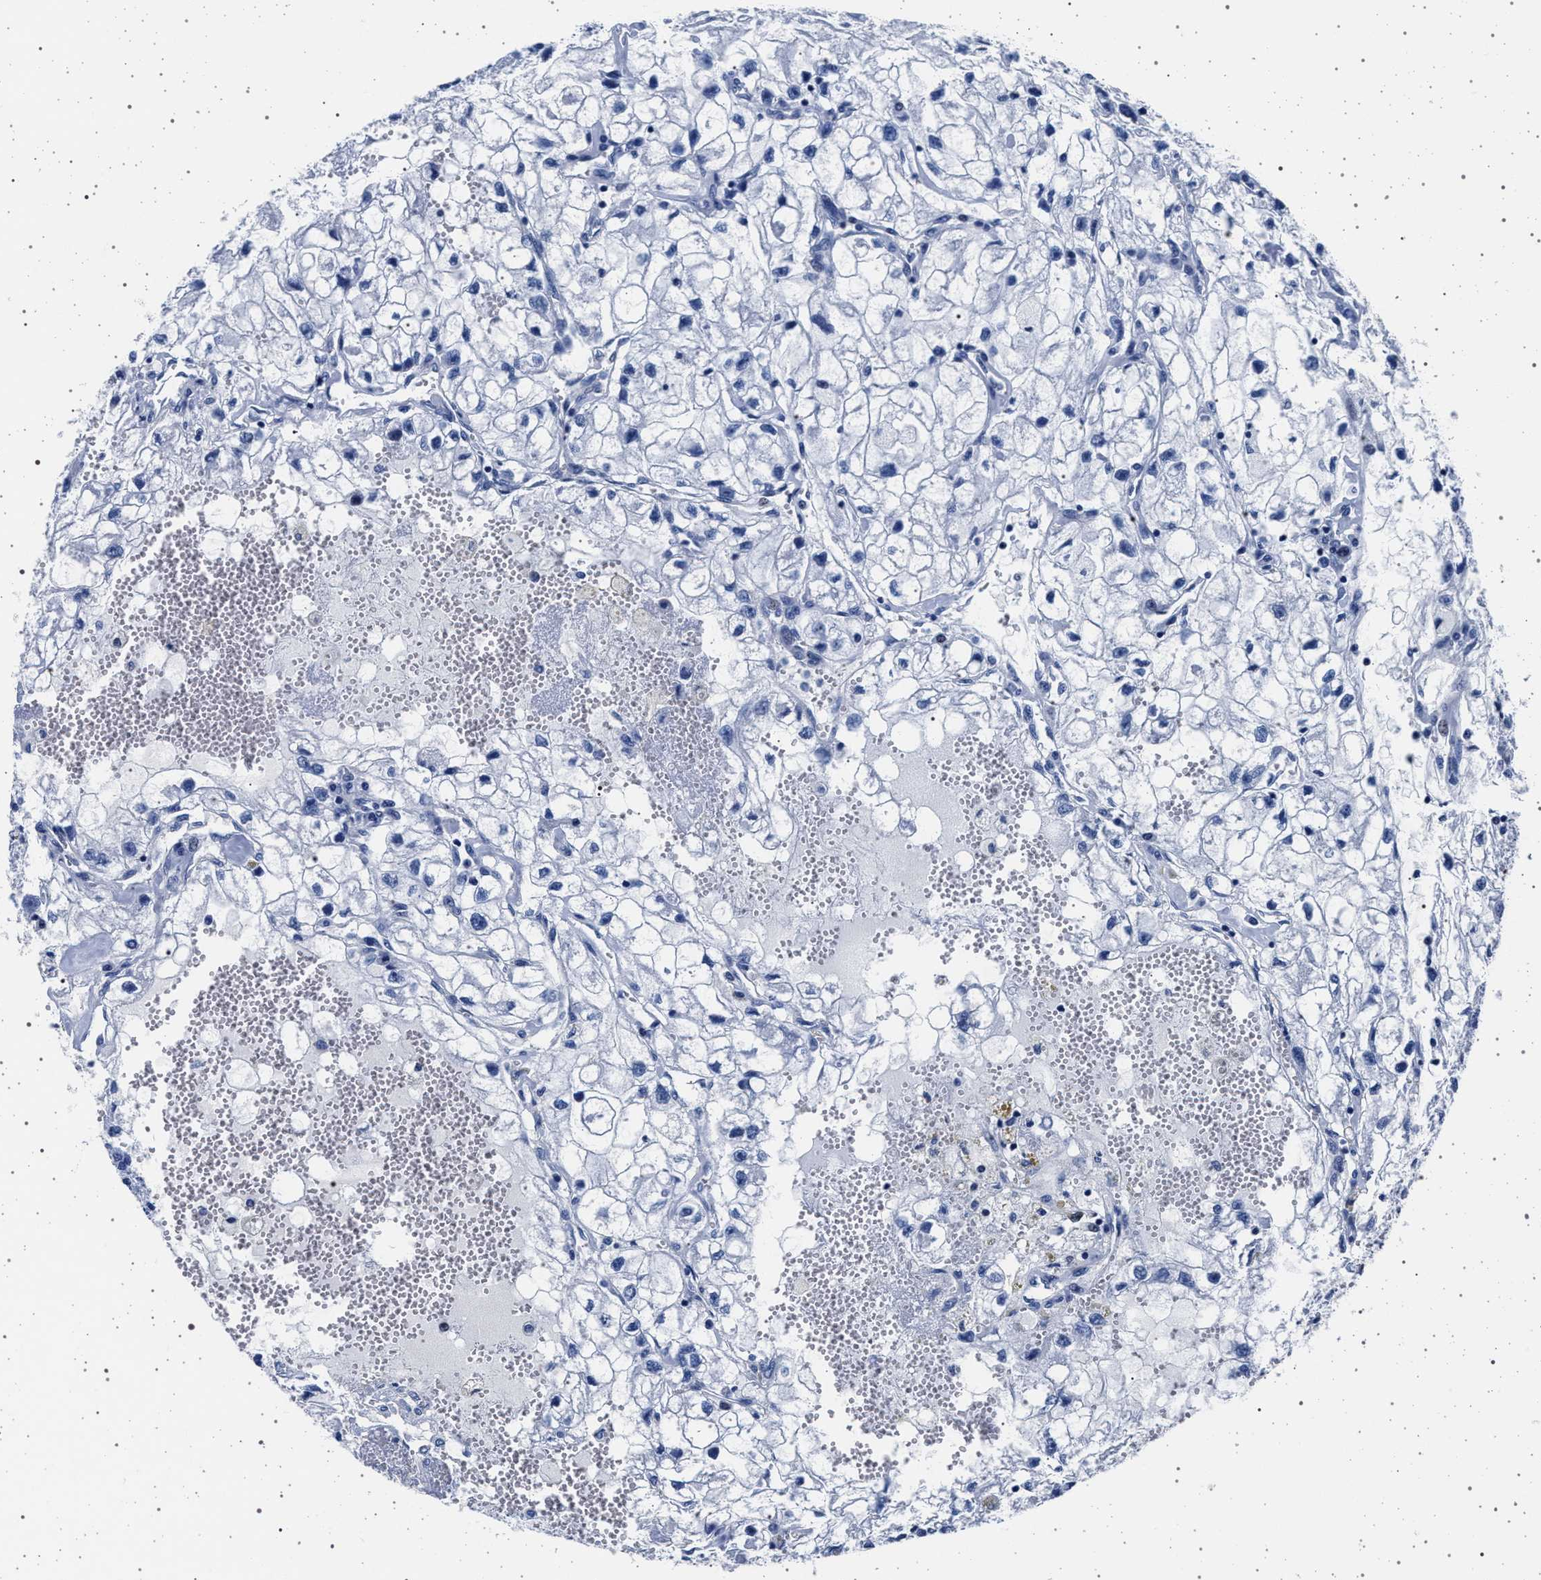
{"staining": {"intensity": "negative", "quantity": "none", "location": "none"}, "tissue": "renal cancer", "cell_type": "Tumor cells", "image_type": "cancer", "snomed": [{"axis": "morphology", "description": "Adenocarcinoma, NOS"}, {"axis": "topography", "description": "Kidney"}], "caption": "Renal cancer was stained to show a protein in brown. There is no significant positivity in tumor cells. (DAB IHC visualized using brightfield microscopy, high magnification).", "gene": "SLC9A1", "patient": {"sex": "female", "age": 70}}